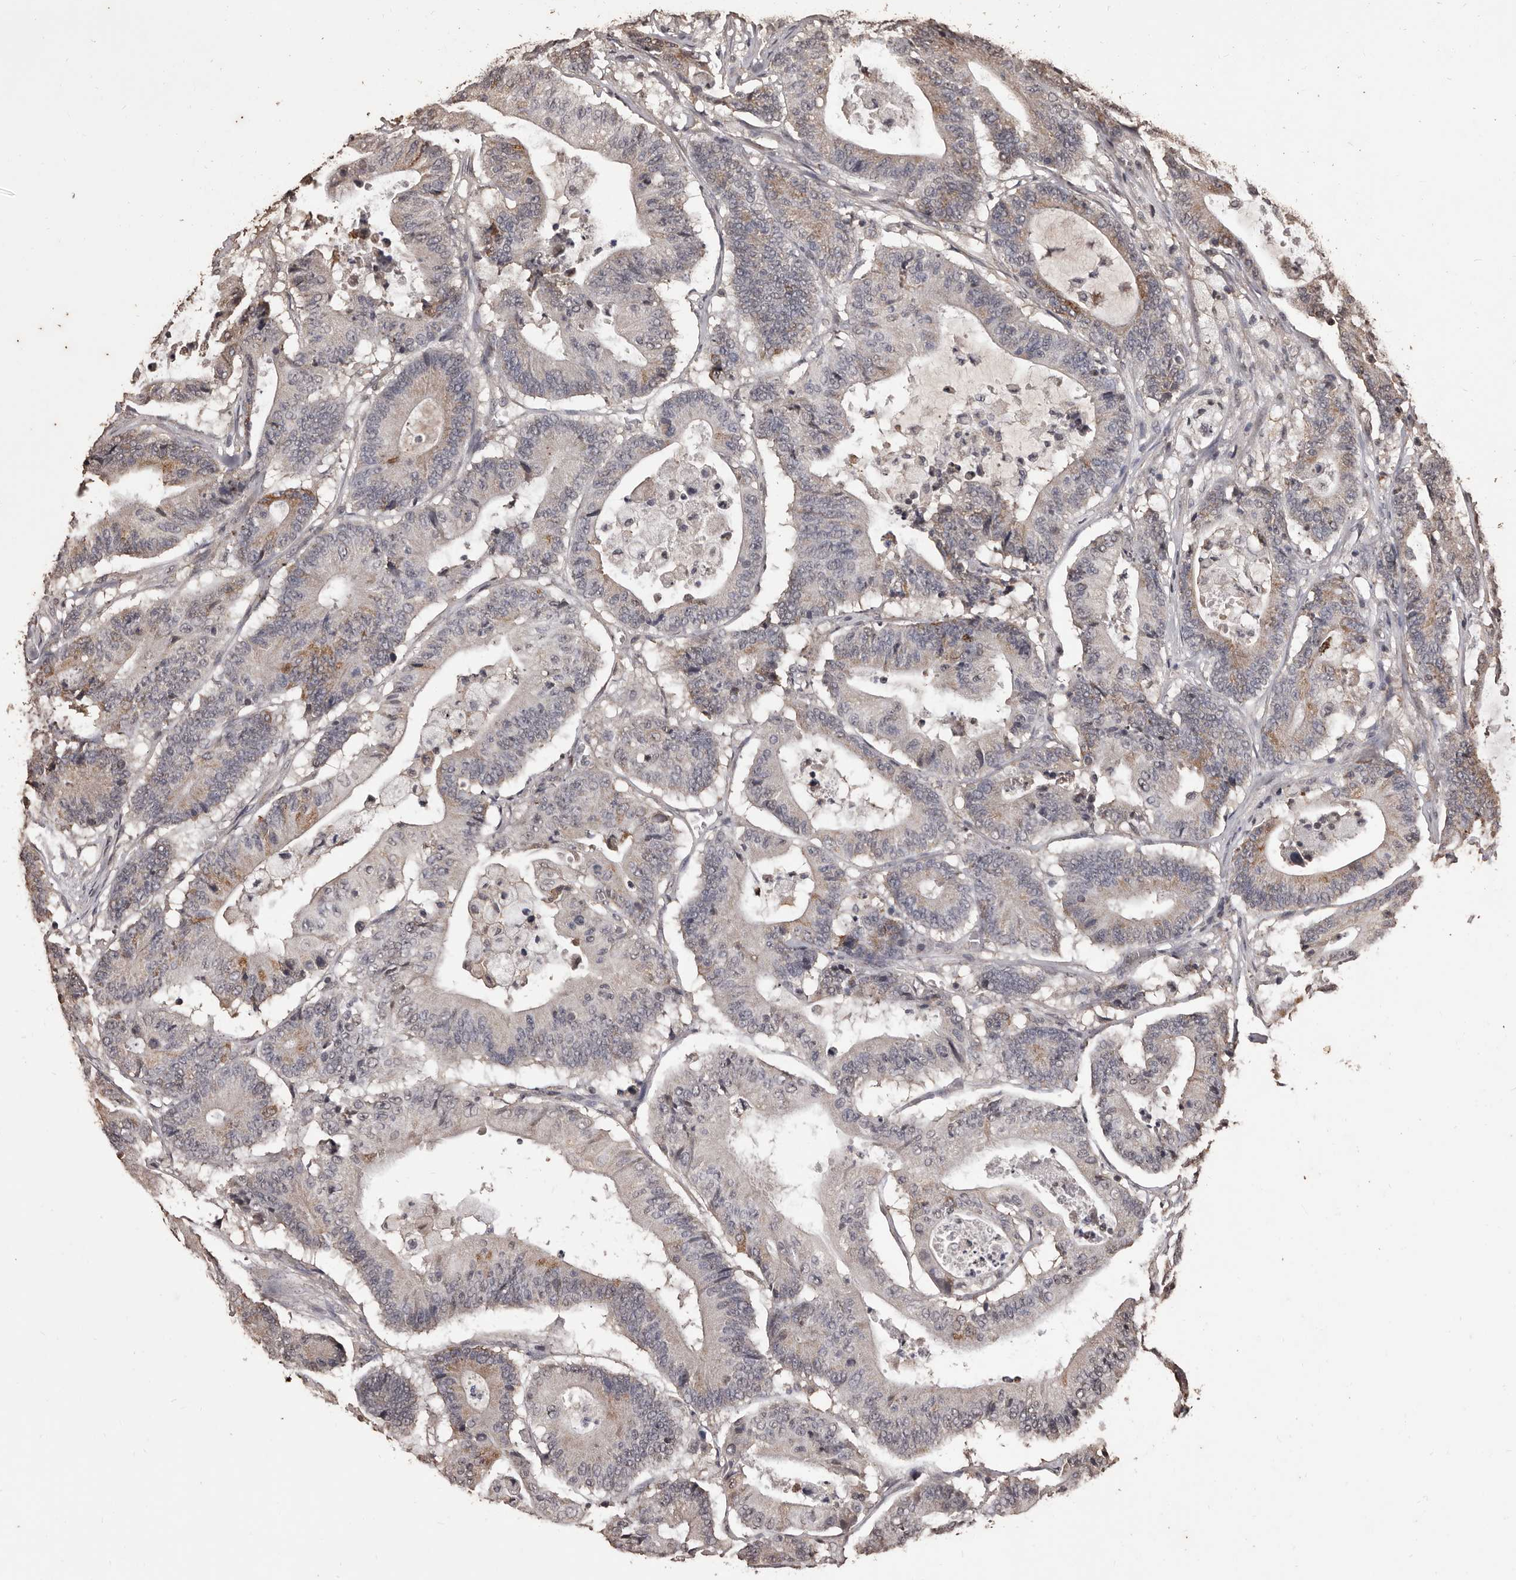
{"staining": {"intensity": "moderate", "quantity": "<25%", "location": "cytoplasmic/membranous"}, "tissue": "colorectal cancer", "cell_type": "Tumor cells", "image_type": "cancer", "snomed": [{"axis": "morphology", "description": "Adenocarcinoma, NOS"}, {"axis": "topography", "description": "Colon"}], "caption": "DAB (3,3'-diaminobenzidine) immunohistochemical staining of colorectal adenocarcinoma demonstrates moderate cytoplasmic/membranous protein staining in about <25% of tumor cells.", "gene": "NAV1", "patient": {"sex": "female", "age": 84}}